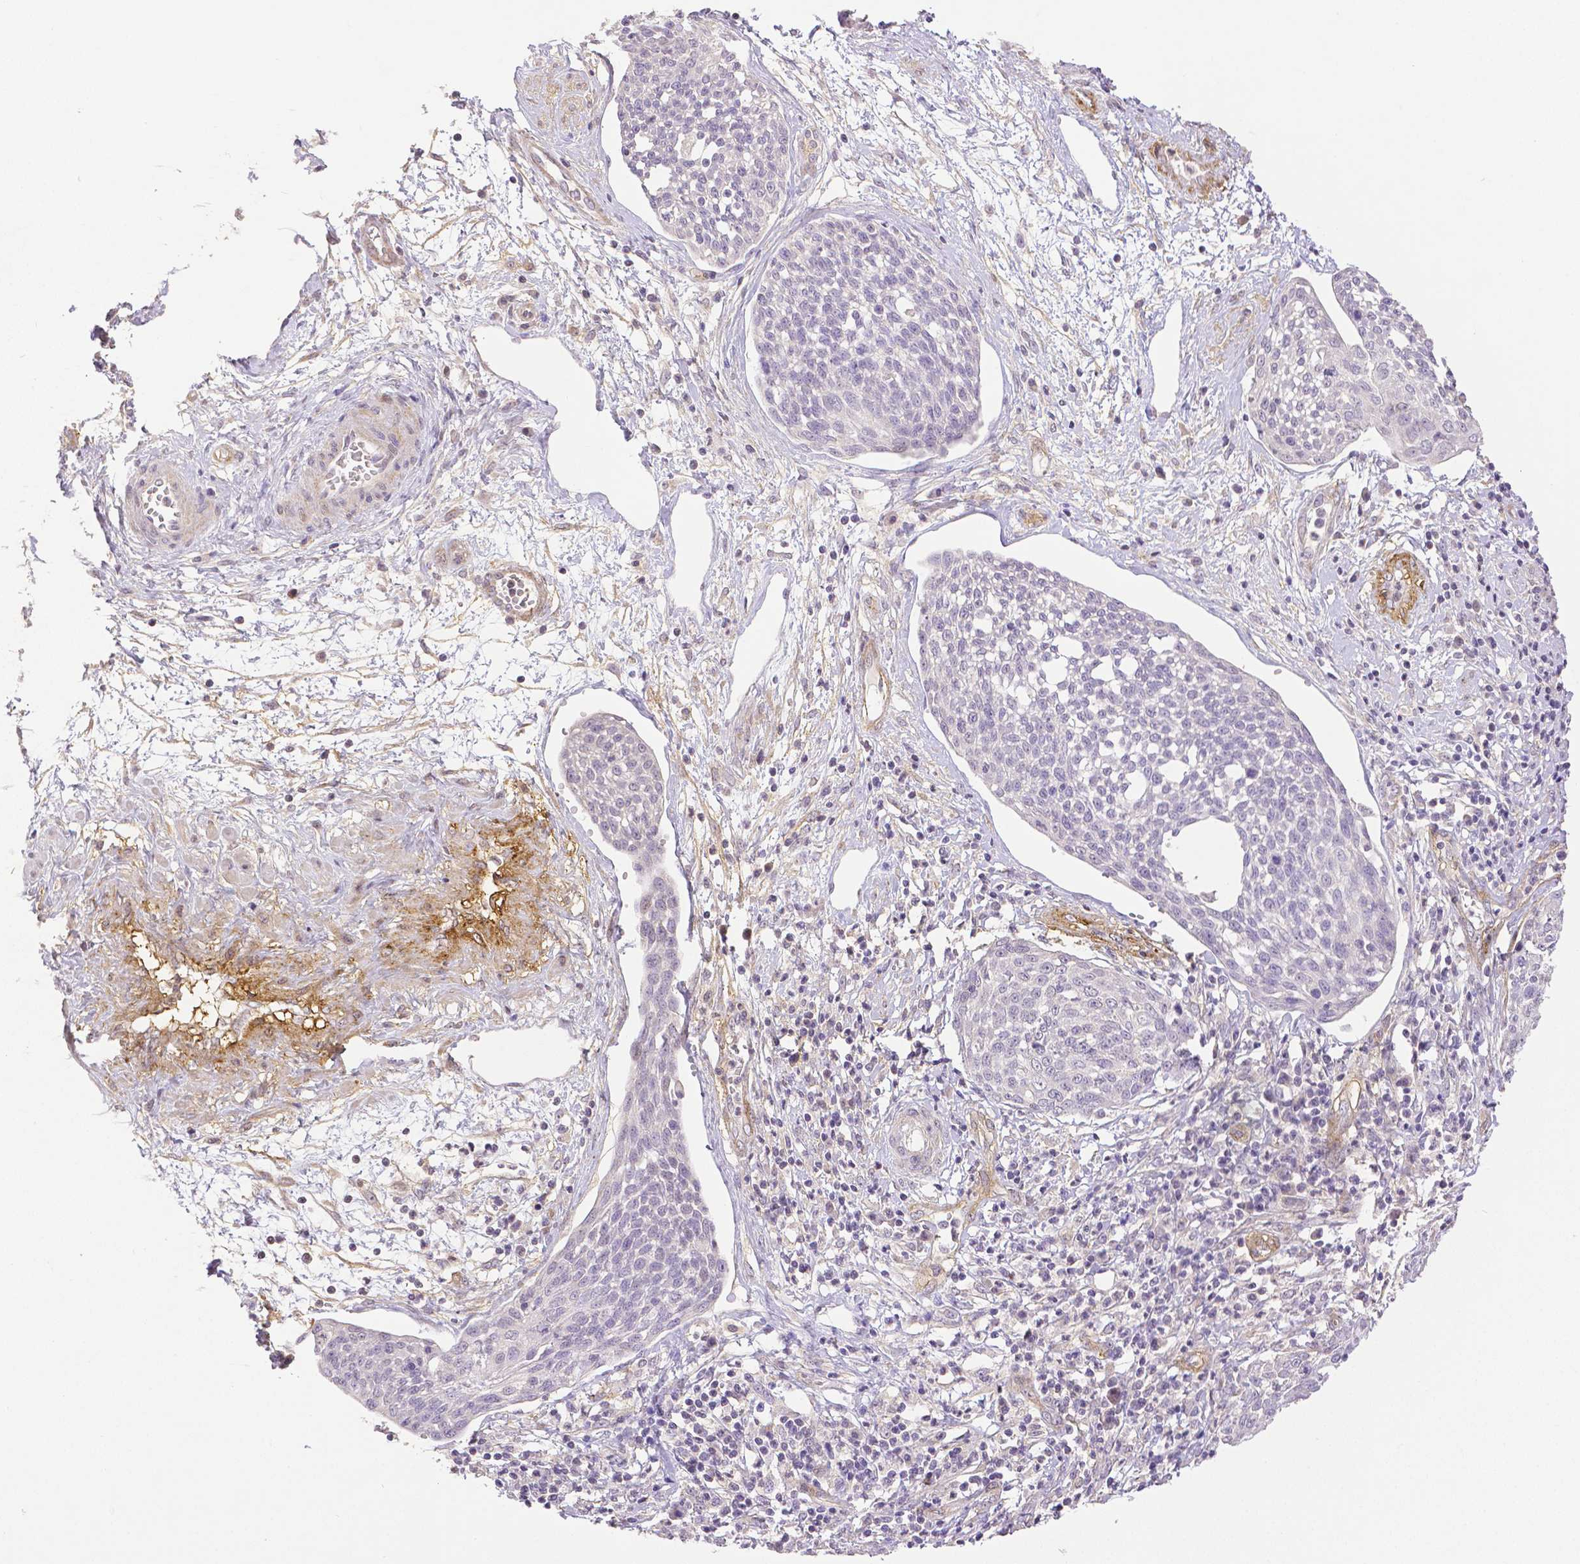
{"staining": {"intensity": "negative", "quantity": "none", "location": "none"}, "tissue": "cervical cancer", "cell_type": "Tumor cells", "image_type": "cancer", "snomed": [{"axis": "morphology", "description": "Squamous cell carcinoma, NOS"}, {"axis": "topography", "description": "Cervix"}], "caption": "High power microscopy photomicrograph of an IHC photomicrograph of cervical cancer, revealing no significant staining in tumor cells.", "gene": "THY1", "patient": {"sex": "female", "age": 34}}